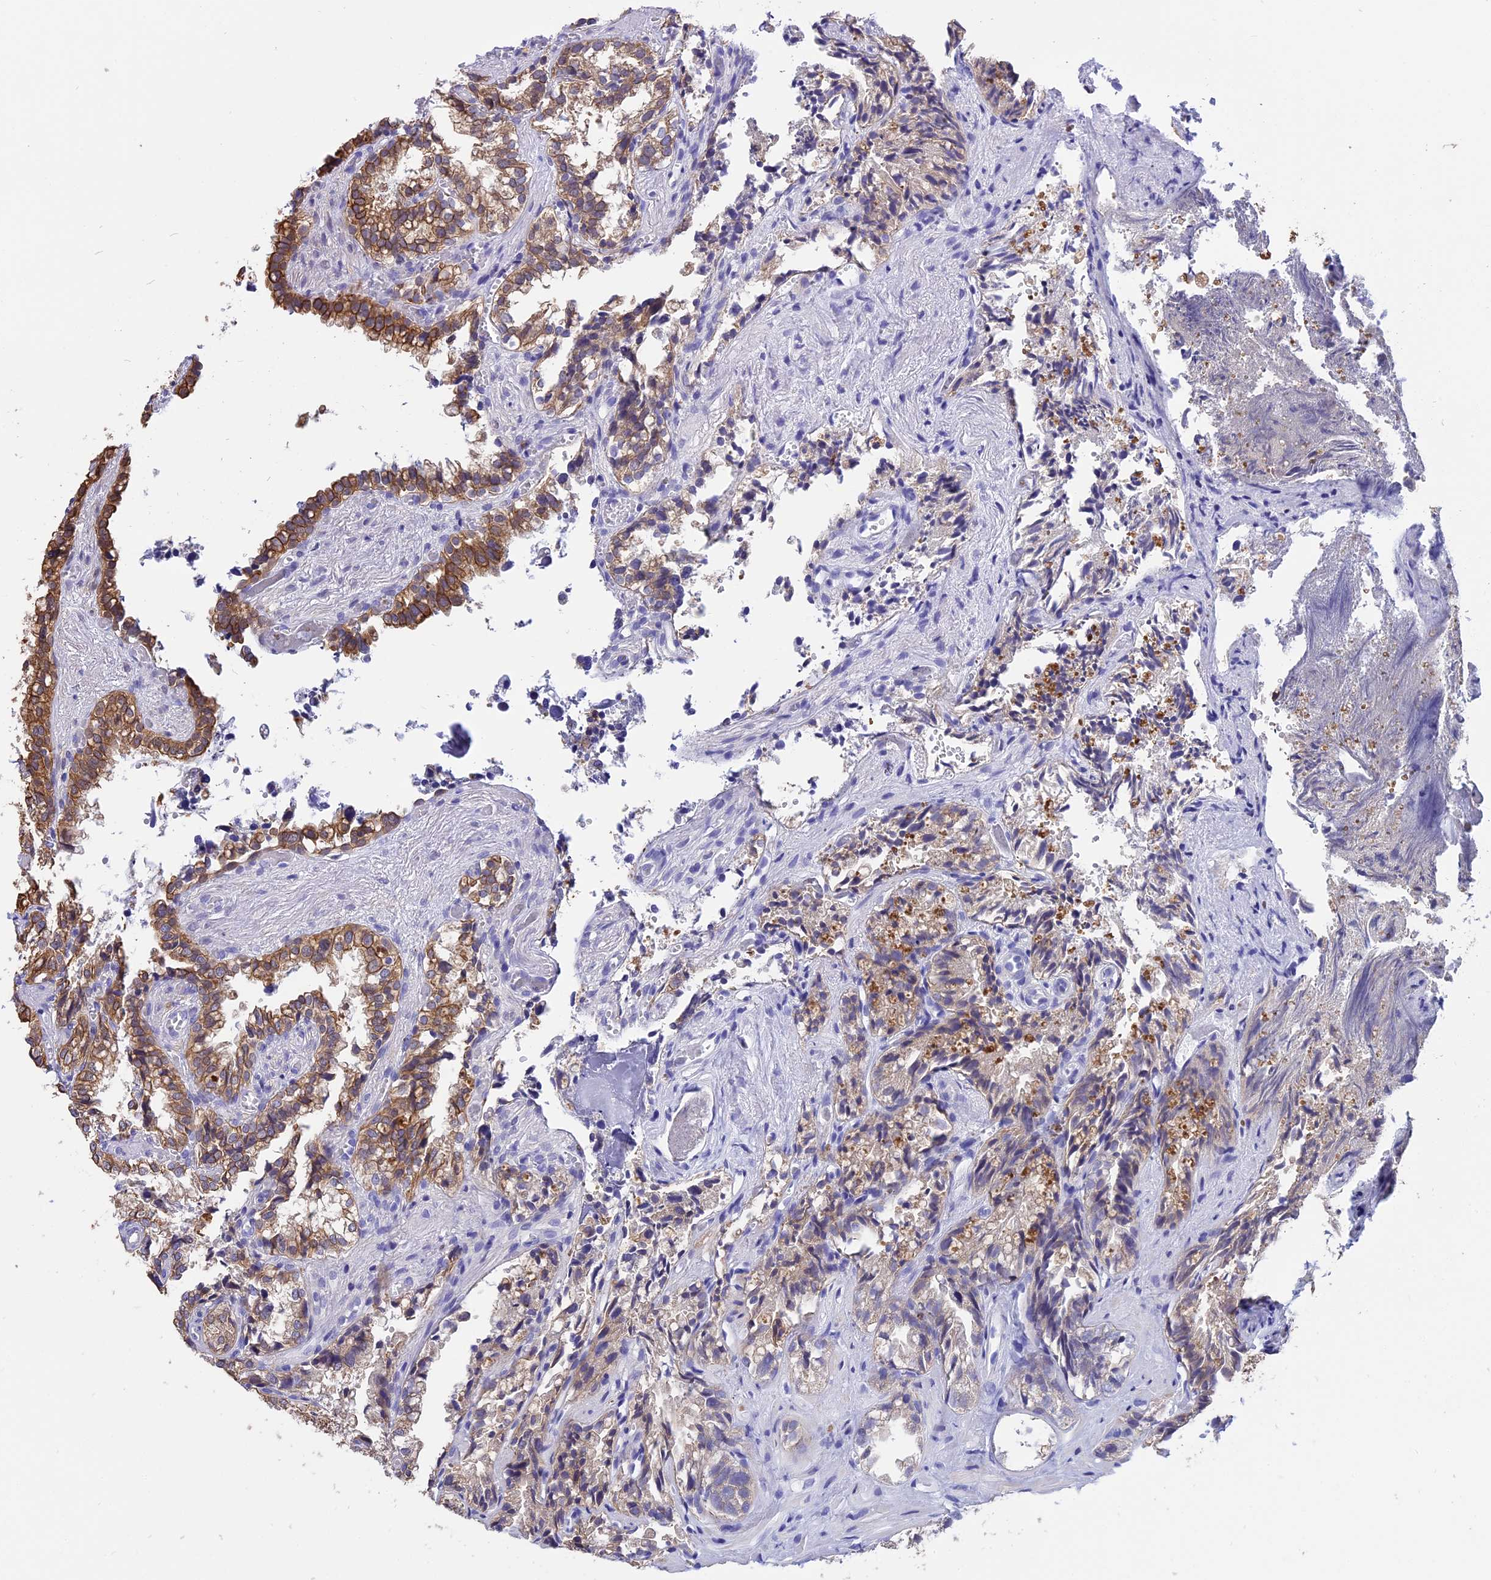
{"staining": {"intensity": "moderate", "quantity": ">75%", "location": "cytoplasmic/membranous"}, "tissue": "seminal vesicle", "cell_type": "Glandular cells", "image_type": "normal", "snomed": [{"axis": "morphology", "description": "Normal tissue, NOS"}, {"axis": "topography", "description": "Prostate"}, {"axis": "topography", "description": "Seminal veicle"}], "caption": "DAB immunohistochemical staining of benign seminal vesicle displays moderate cytoplasmic/membranous protein positivity in about >75% of glandular cells.", "gene": "STUB1", "patient": {"sex": "male", "age": 51}}